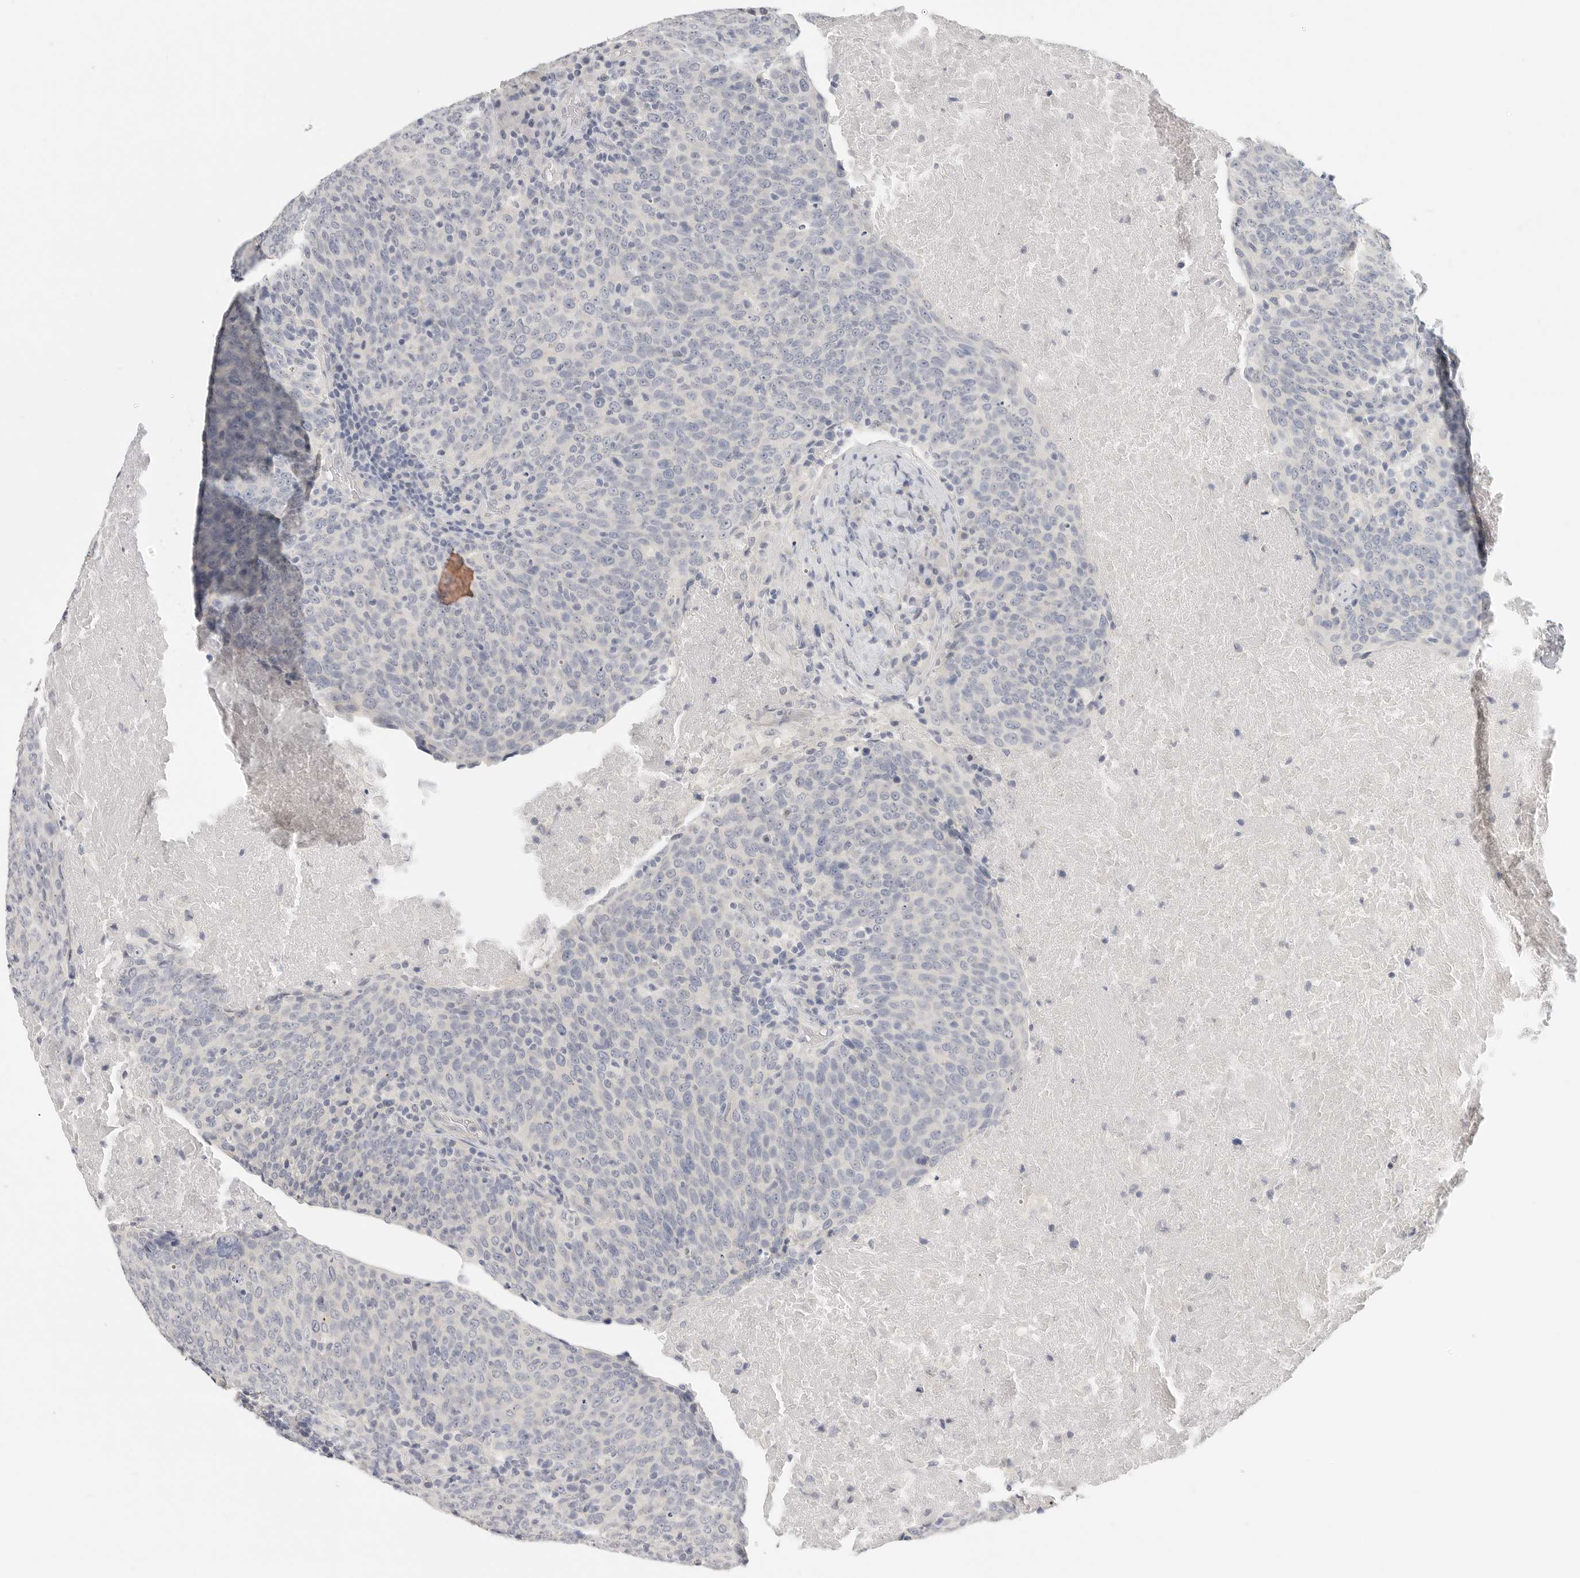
{"staining": {"intensity": "negative", "quantity": "none", "location": "none"}, "tissue": "head and neck cancer", "cell_type": "Tumor cells", "image_type": "cancer", "snomed": [{"axis": "morphology", "description": "Squamous cell carcinoma, NOS"}, {"axis": "morphology", "description": "Squamous cell carcinoma, metastatic, NOS"}, {"axis": "topography", "description": "Lymph node"}, {"axis": "topography", "description": "Head-Neck"}], "caption": "The immunohistochemistry image has no significant positivity in tumor cells of head and neck cancer tissue.", "gene": "FBN2", "patient": {"sex": "male", "age": 62}}